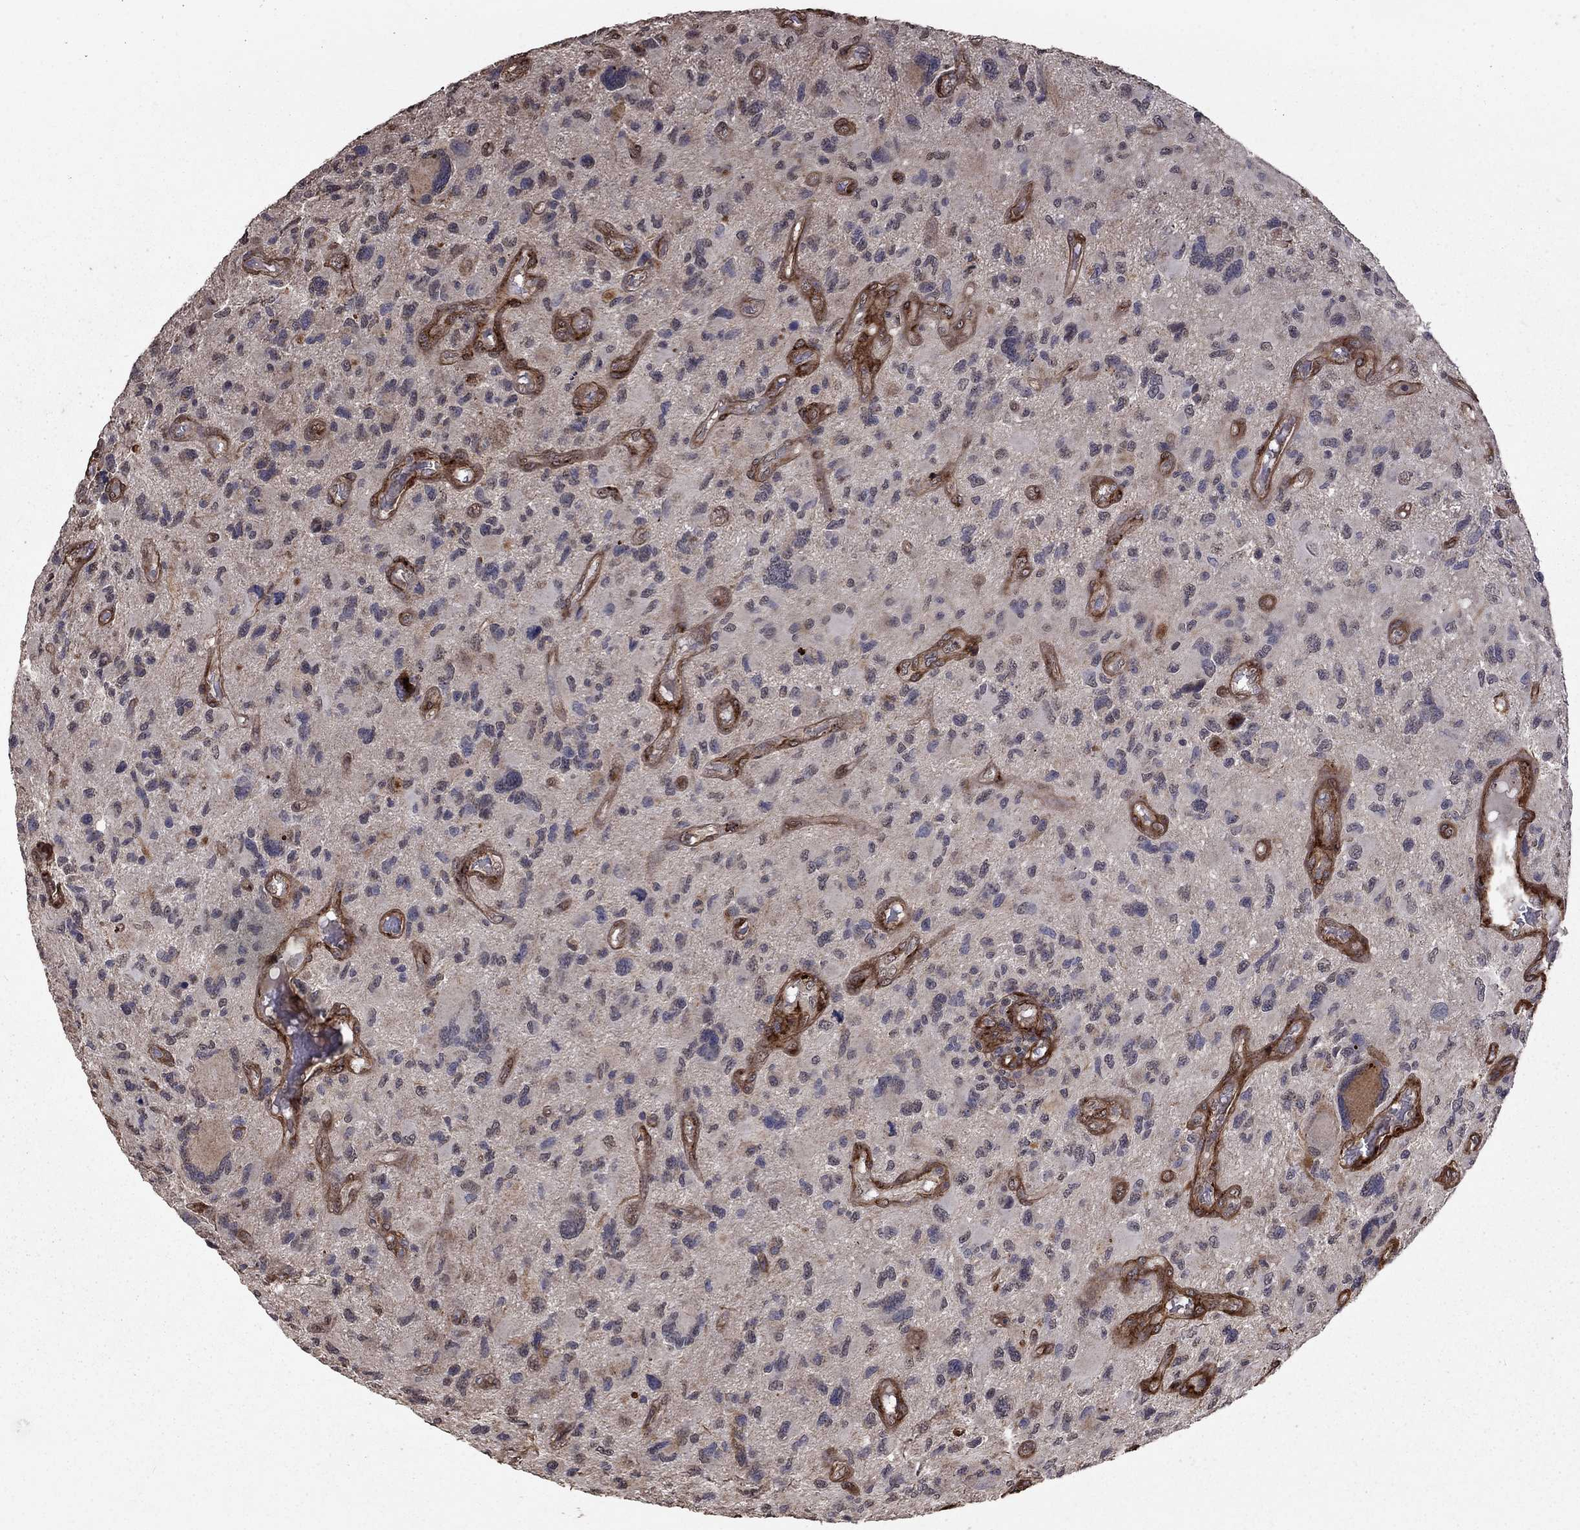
{"staining": {"intensity": "moderate", "quantity": "<25%", "location": "cytoplasmic/membranous"}, "tissue": "glioma", "cell_type": "Tumor cells", "image_type": "cancer", "snomed": [{"axis": "morphology", "description": "Glioma, malignant, NOS"}, {"axis": "morphology", "description": "Glioma, malignant, High grade"}, {"axis": "topography", "description": "Brain"}], "caption": "Human malignant high-grade glioma stained with a protein marker reveals moderate staining in tumor cells.", "gene": "COL18A1", "patient": {"sex": "female", "age": 71}}